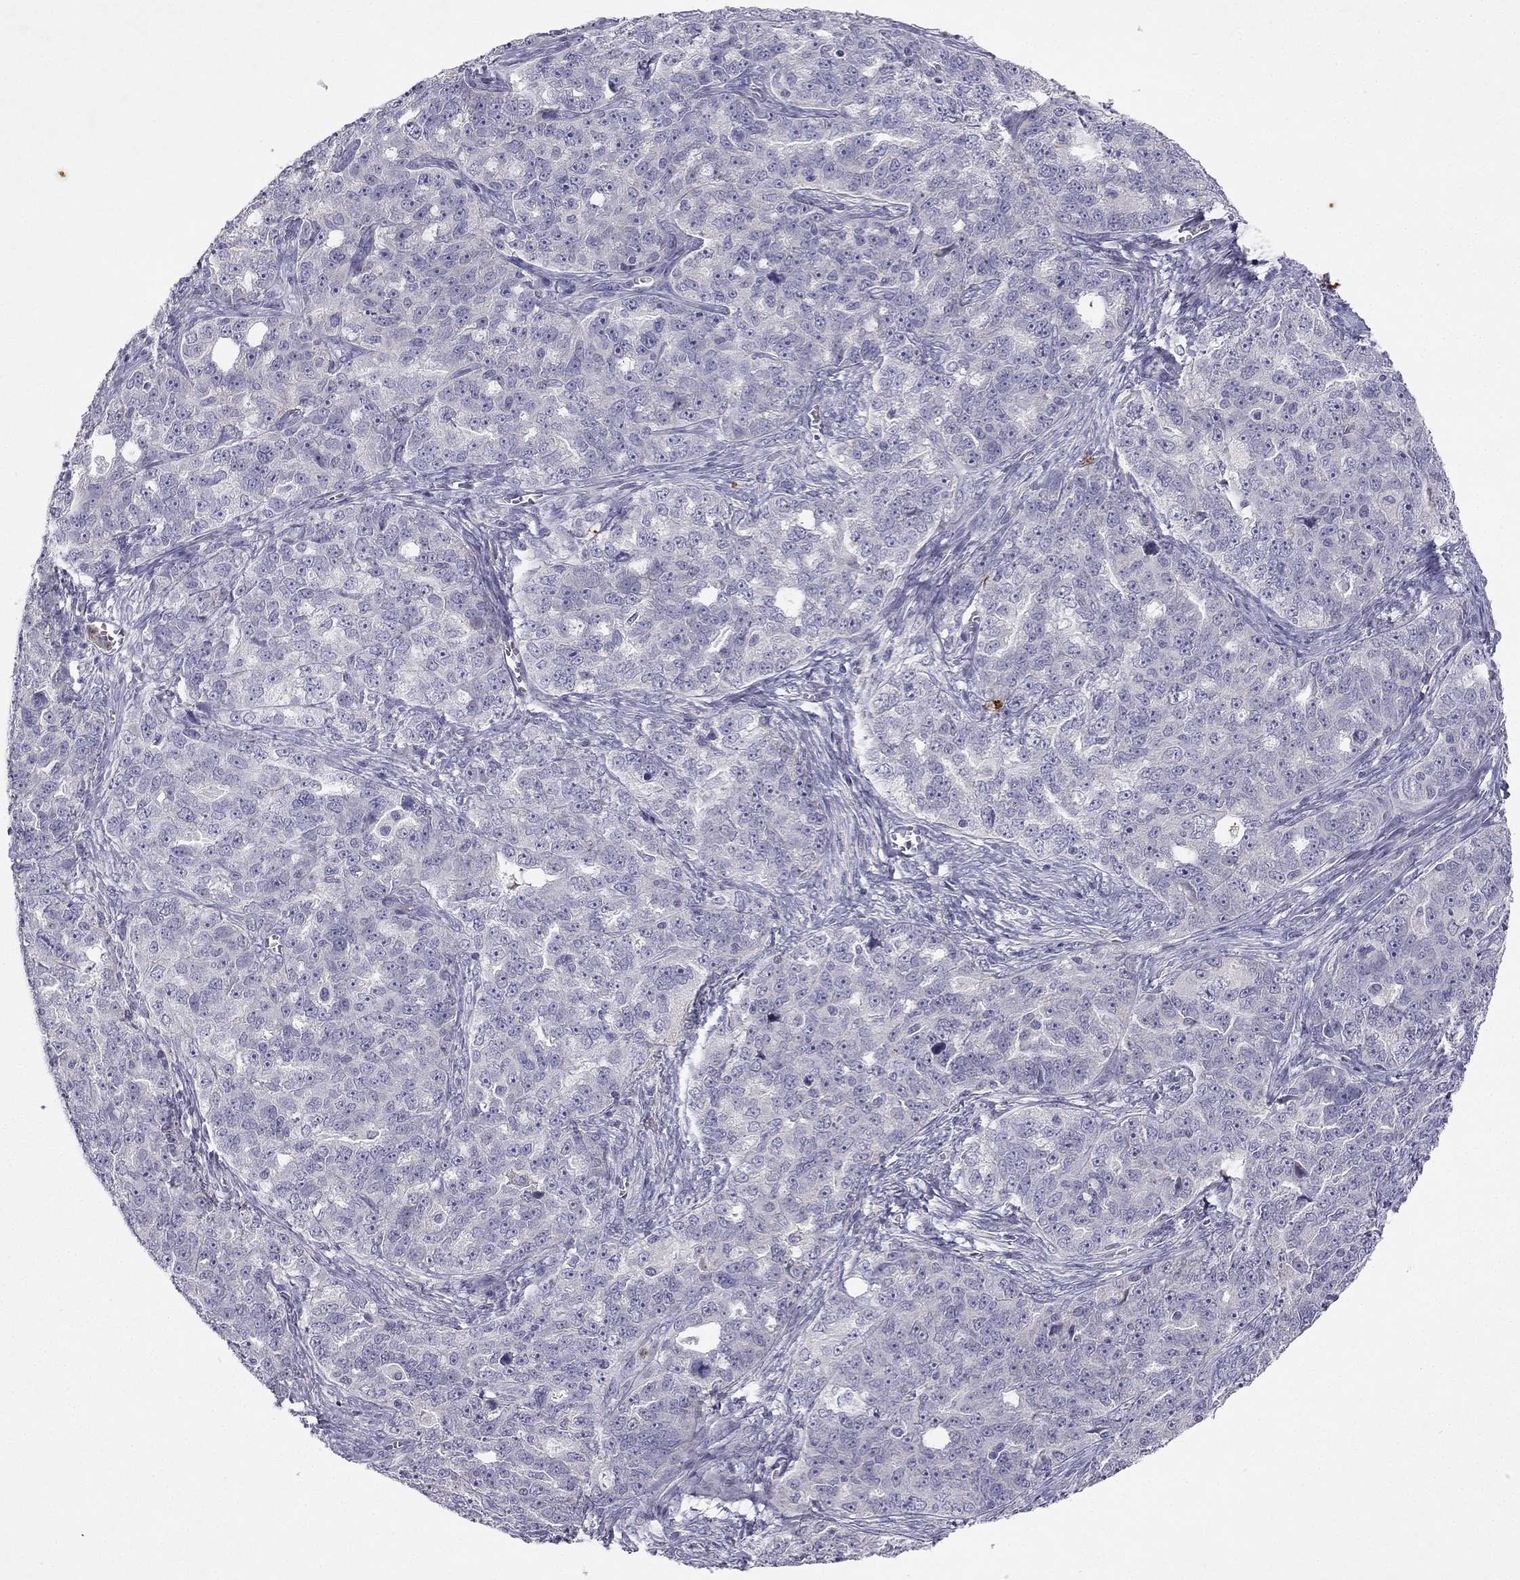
{"staining": {"intensity": "negative", "quantity": "none", "location": "none"}, "tissue": "ovarian cancer", "cell_type": "Tumor cells", "image_type": "cancer", "snomed": [{"axis": "morphology", "description": "Cystadenocarcinoma, serous, NOS"}, {"axis": "topography", "description": "Ovary"}], "caption": "A micrograph of ovarian serous cystadenocarcinoma stained for a protein shows no brown staining in tumor cells.", "gene": "SLC6A4", "patient": {"sex": "female", "age": 51}}